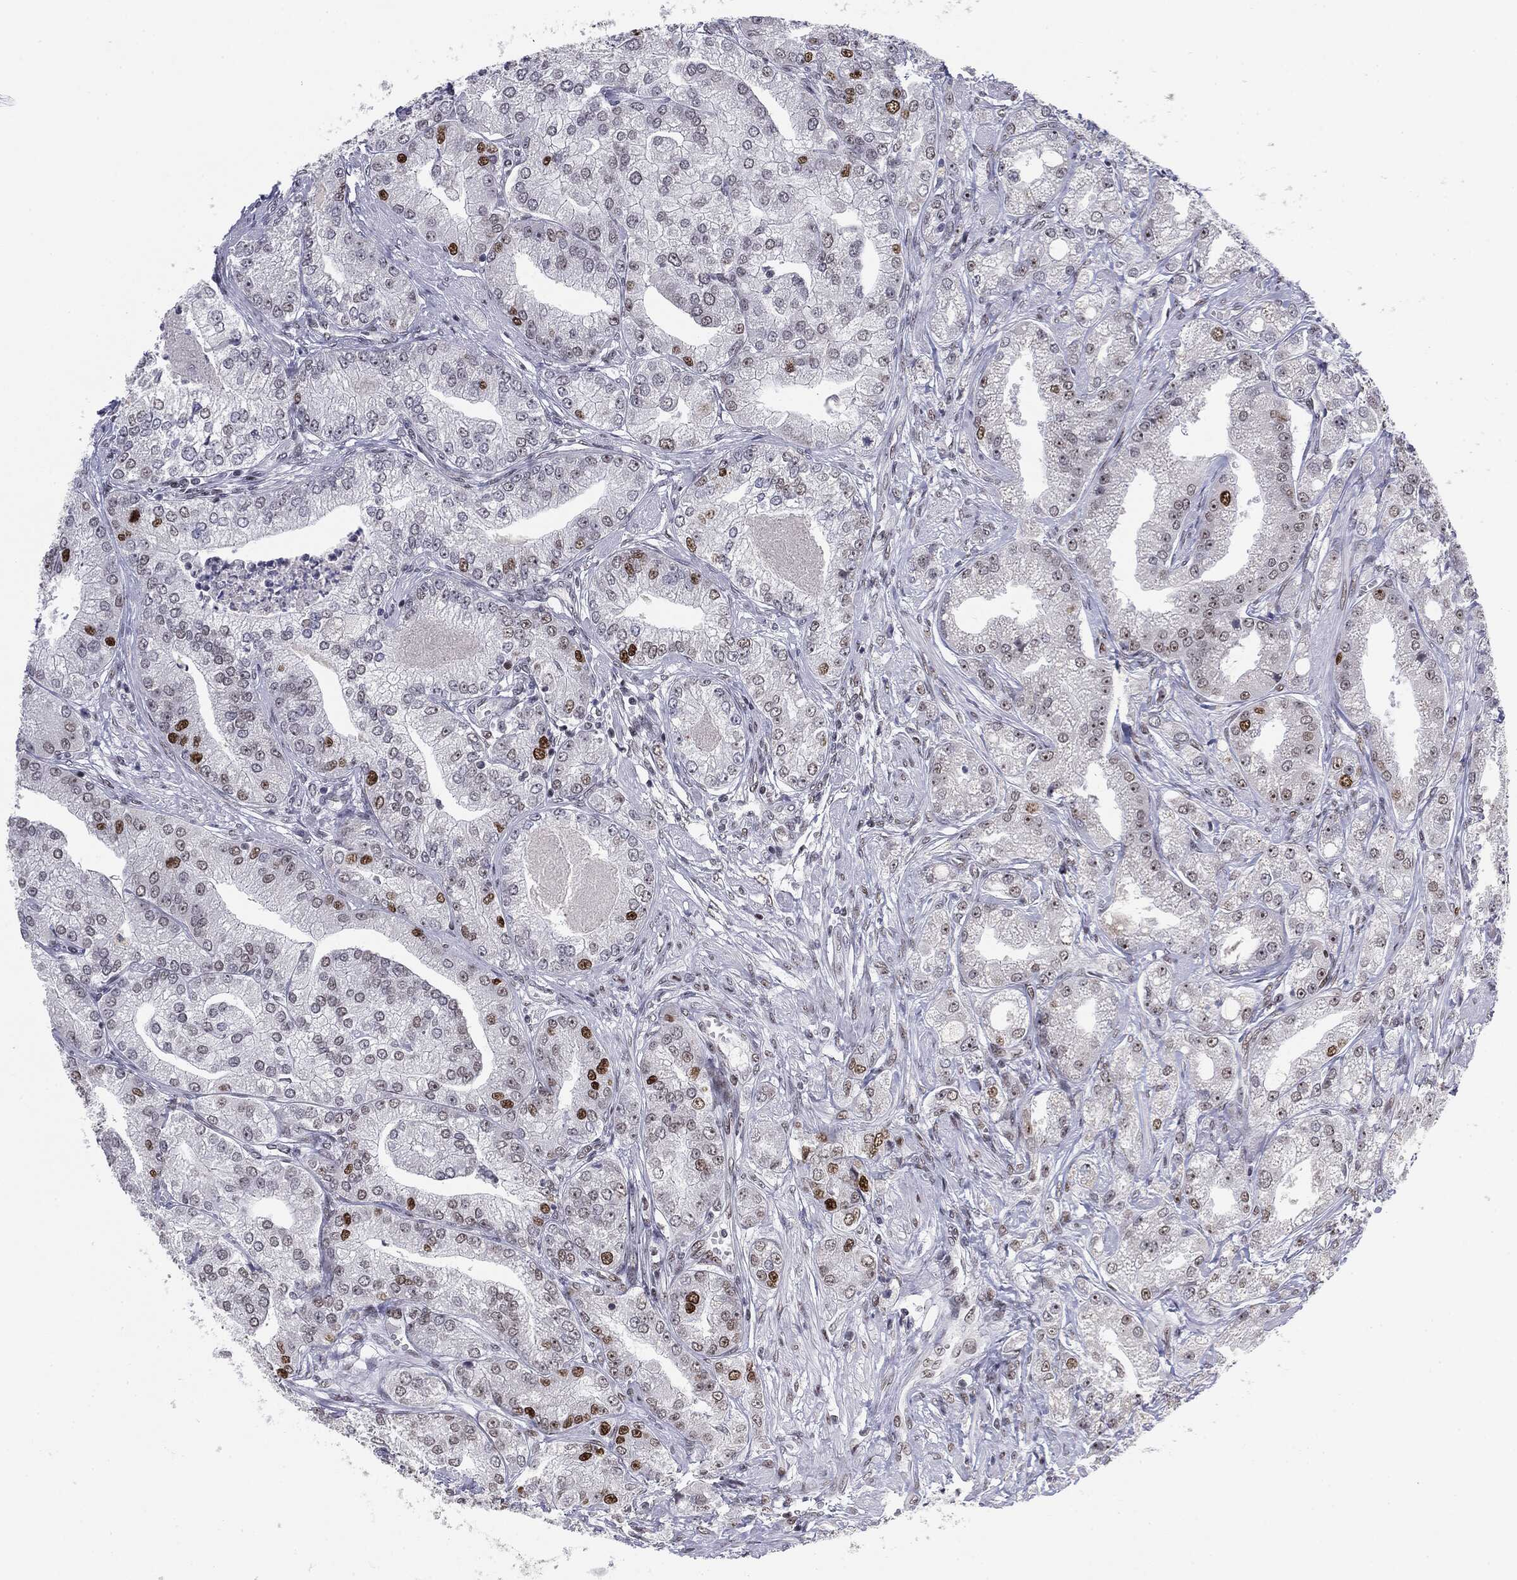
{"staining": {"intensity": "strong", "quantity": "<25%", "location": "nuclear"}, "tissue": "prostate cancer", "cell_type": "Tumor cells", "image_type": "cancer", "snomed": [{"axis": "morphology", "description": "Adenocarcinoma, High grade"}, {"axis": "topography", "description": "Prostate"}], "caption": "Protein staining displays strong nuclear positivity in approximately <25% of tumor cells in prostate adenocarcinoma (high-grade).", "gene": "MDC1", "patient": {"sex": "male", "age": 61}}